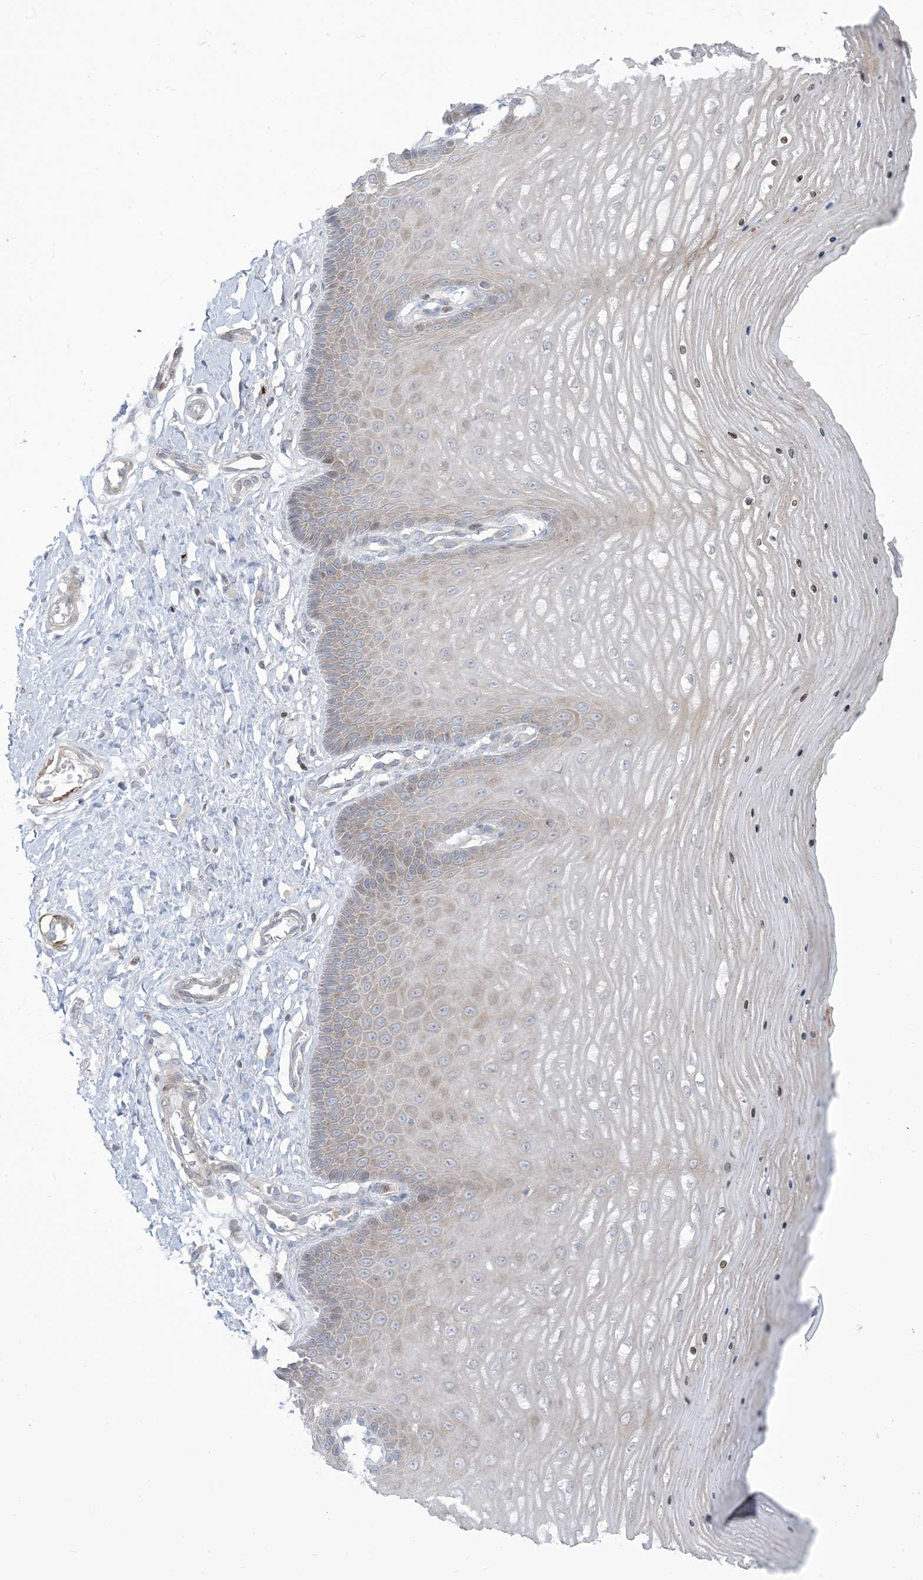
{"staining": {"intensity": "negative", "quantity": "none", "location": "none"}, "tissue": "cervix", "cell_type": "Glandular cells", "image_type": "normal", "snomed": [{"axis": "morphology", "description": "Normal tissue, NOS"}, {"axis": "topography", "description": "Cervix"}], "caption": "There is no significant staining in glandular cells of cervix. The staining was performed using DAB to visualize the protein expression in brown, while the nuclei were stained in blue with hematoxylin (Magnification: 20x).", "gene": "AFTPH", "patient": {"sex": "female", "age": 55}}